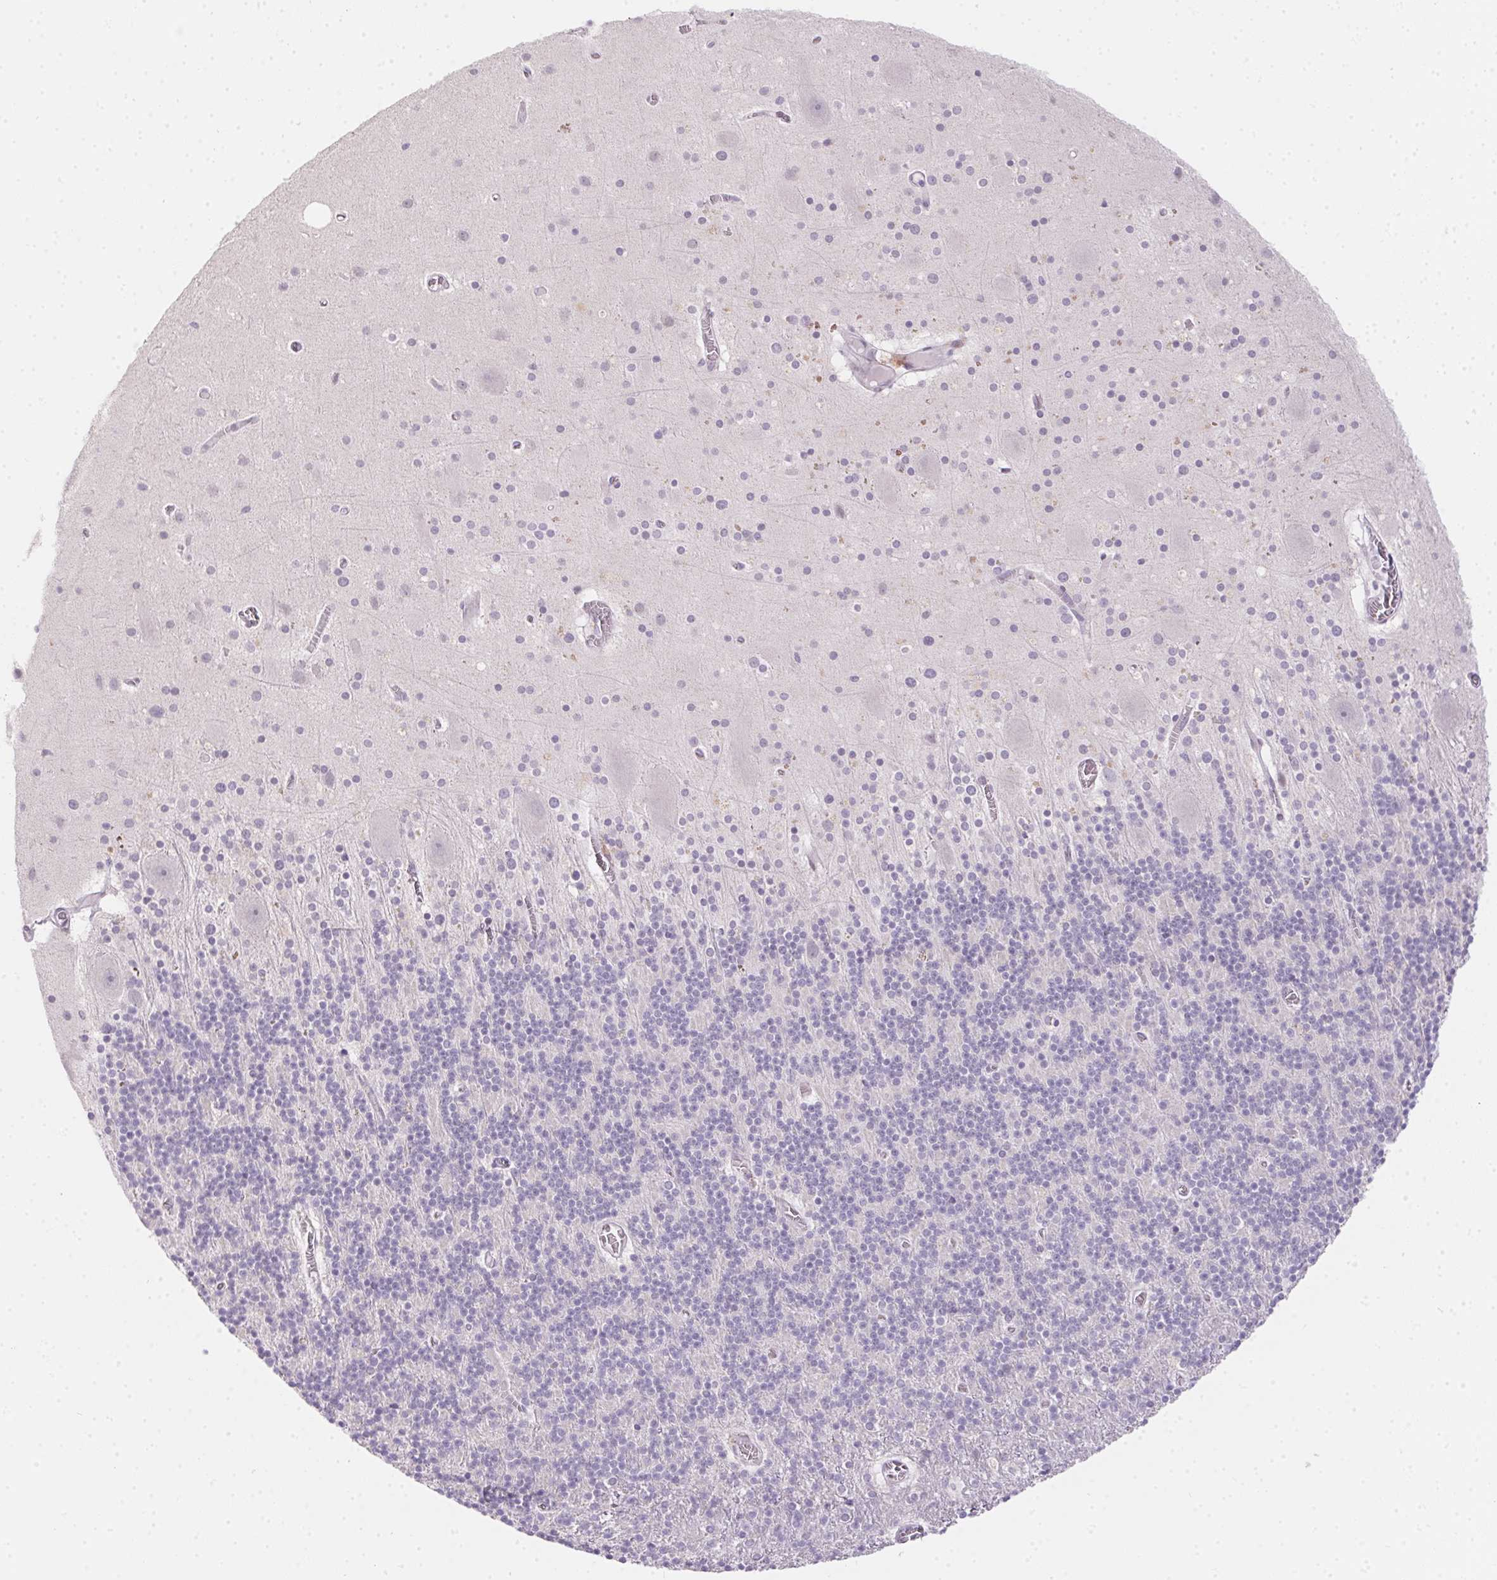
{"staining": {"intensity": "negative", "quantity": "none", "location": "none"}, "tissue": "cerebellum", "cell_type": "Cells in granular layer", "image_type": "normal", "snomed": [{"axis": "morphology", "description": "Normal tissue, NOS"}, {"axis": "topography", "description": "Cerebellum"}], "caption": "Histopathology image shows no protein expression in cells in granular layer of unremarkable cerebellum.", "gene": "MORC1", "patient": {"sex": "male", "age": 70}}